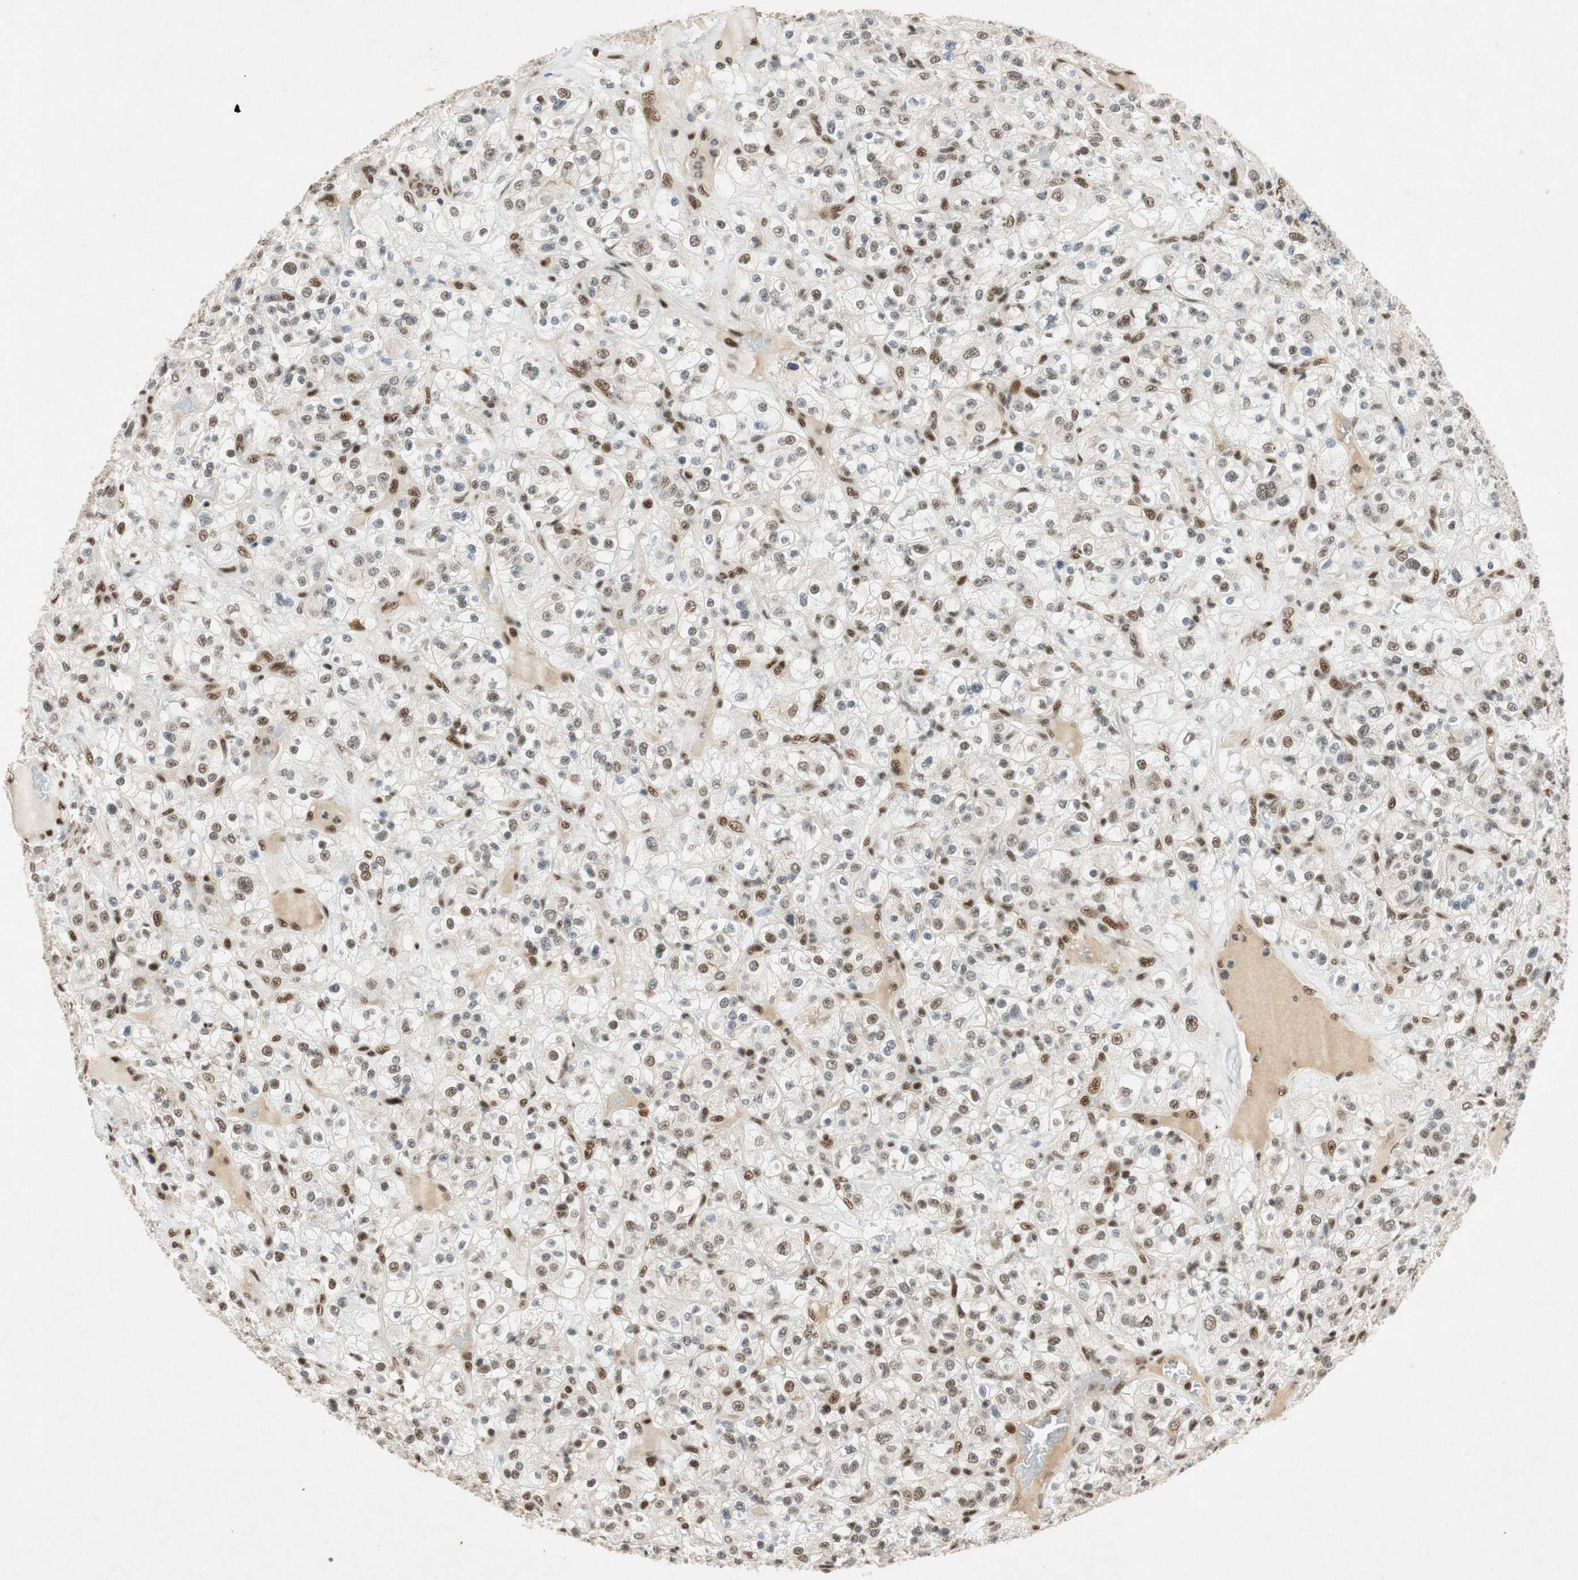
{"staining": {"intensity": "moderate", "quantity": "<25%", "location": "nuclear"}, "tissue": "renal cancer", "cell_type": "Tumor cells", "image_type": "cancer", "snomed": [{"axis": "morphology", "description": "Normal tissue, NOS"}, {"axis": "morphology", "description": "Adenocarcinoma, NOS"}, {"axis": "topography", "description": "Kidney"}], "caption": "Renal adenocarcinoma stained for a protein displays moderate nuclear positivity in tumor cells. The staining was performed using DAB to visualize the protein expression in brown, while the nuclei were stained in blue with hematoxylin (Magnification: 20x).", "gene": "NCBP3", "patient": {"sex": "female", "age": 72}}